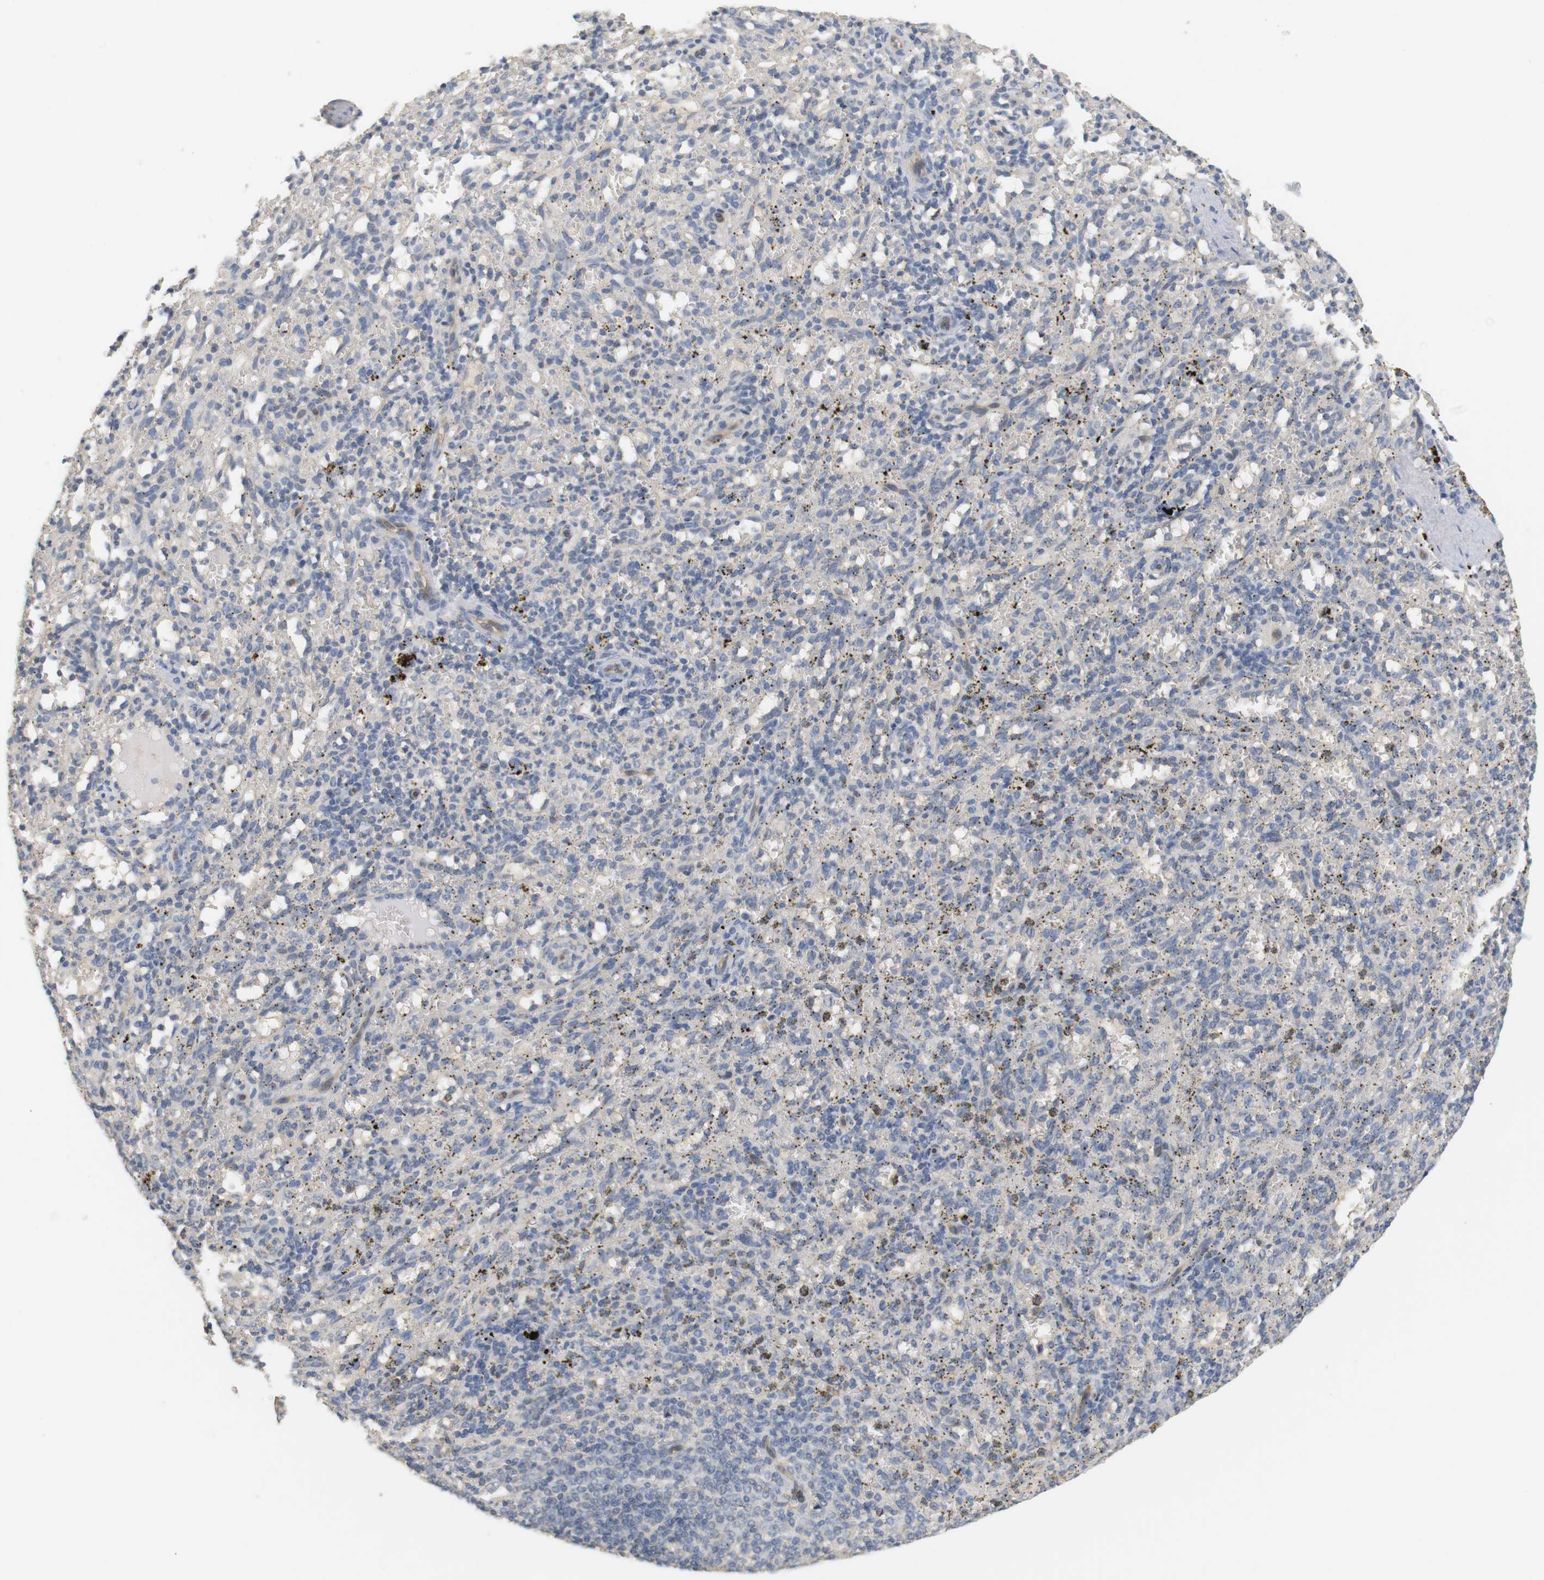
{"staining": {"intensity": "negative", "quantity": "none", "location": "none"}, "tissue": "spleen", "cell_type": "Cells in red pulp", "image_type": "normal", "snomed": [{"axis": "morphology", "description": "Normal tissue, NOS"}, {"axis": "topography", "description": "Spleen"}], "caption": "This image is of normal spleen stained with IHC to label a protein in brown with the nuclei are counter-stained blue. There is no staining in cells in red pulp.", "gene": "OSR1", "patient": {"sex": "female", "age": 10}}